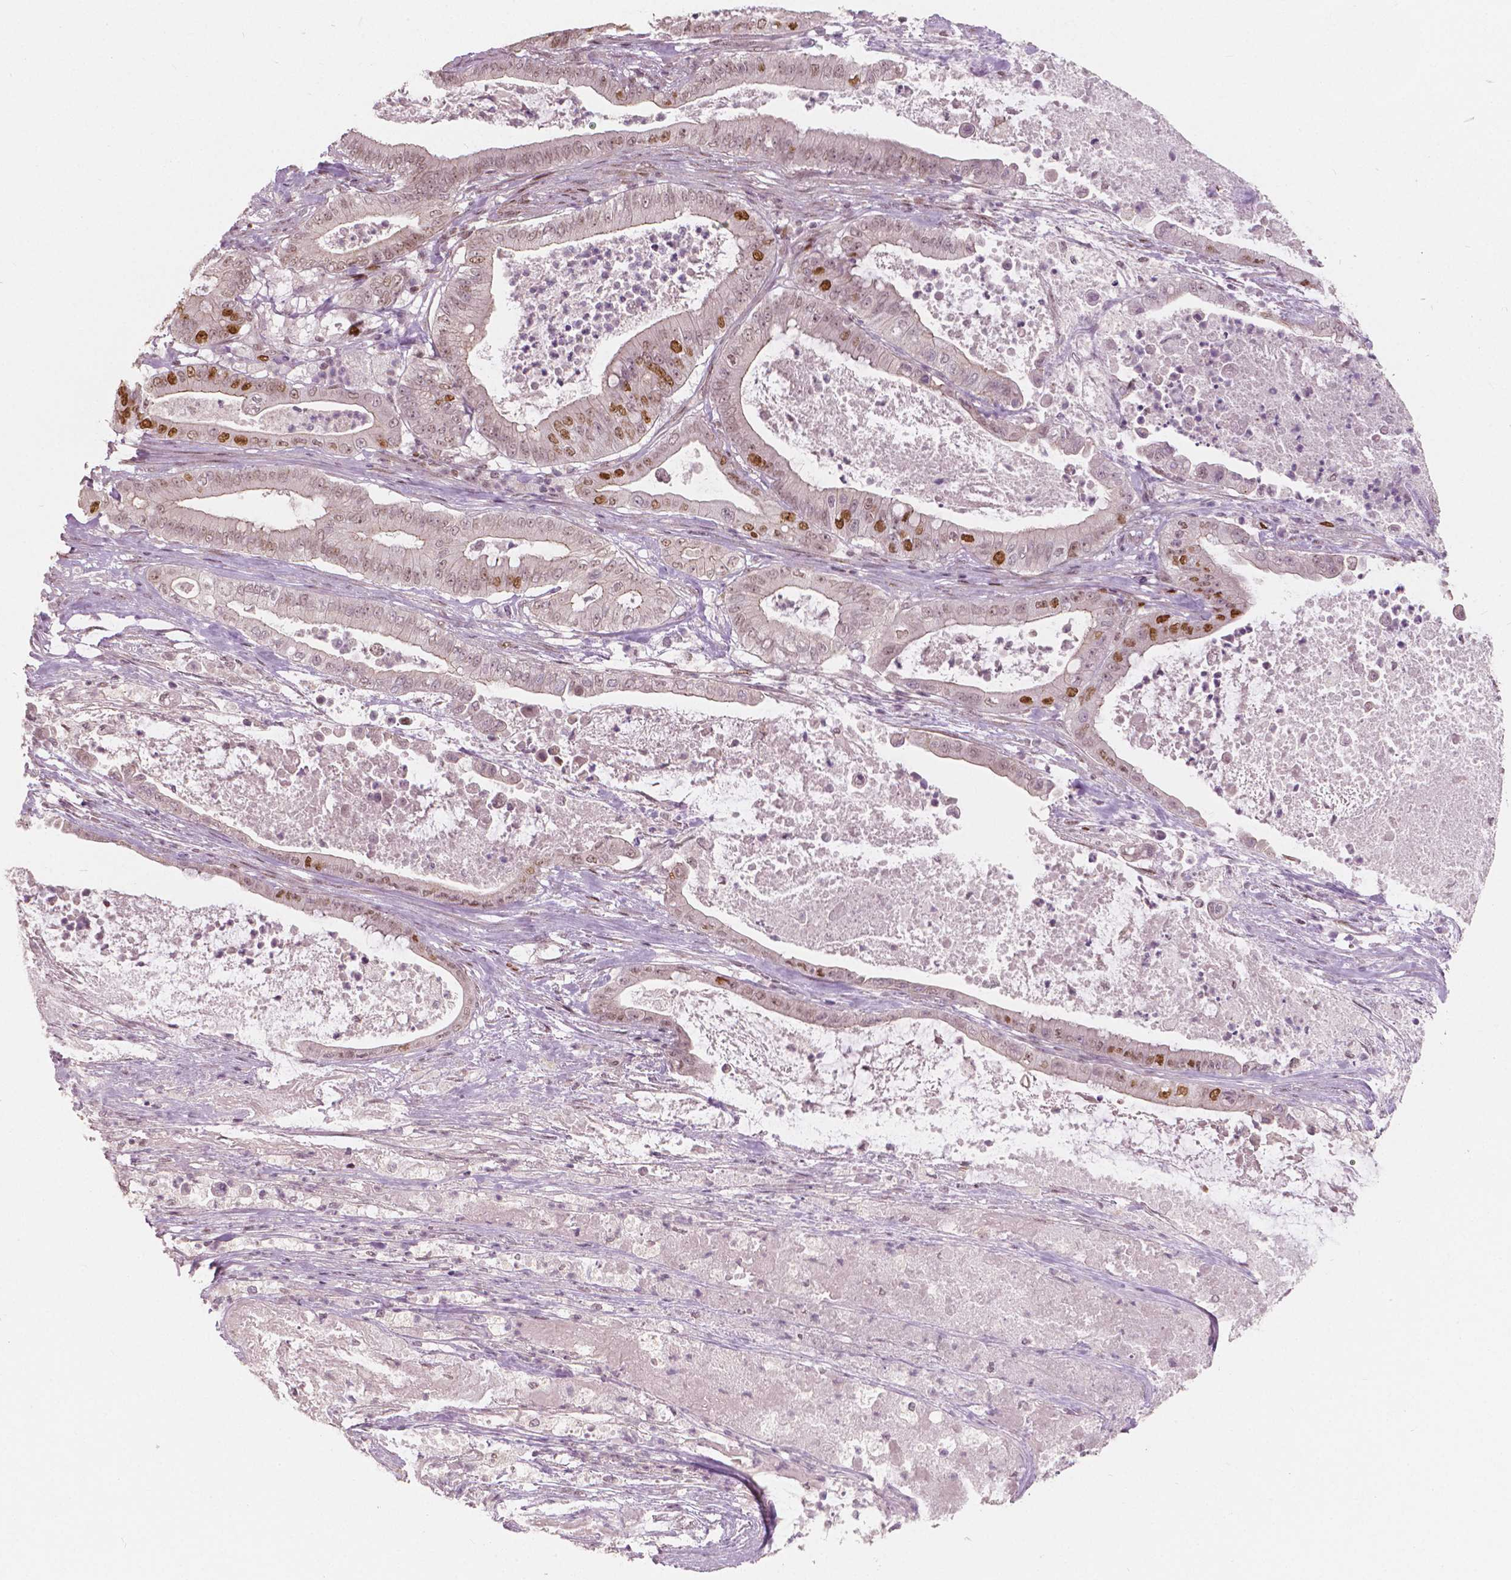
{"staining": {"intensity": "moderate", "quantity": "25%-75%", "location": "cytoplasmic/membranous,nuclear"}, "tissue": "pancreatic cancer", "cell_type": "Tumor cells", "image_type": "cancer", "snomed": [{"axis": "morphology", "description": "Adenocarcinoma, NOS"}, {"axis": "topography", "description": "Pancreas"}], "caption": "Moderate cytoplasmic/membranous and nuclear expression for a protein is seen in approximately 25%-75% of tumor cells of pancreatic cancer (adenocarcinoma) using immunohistochemistry (IHC).", "gene": "NSD2", "patient": {"sex": "male", "age": 71}}